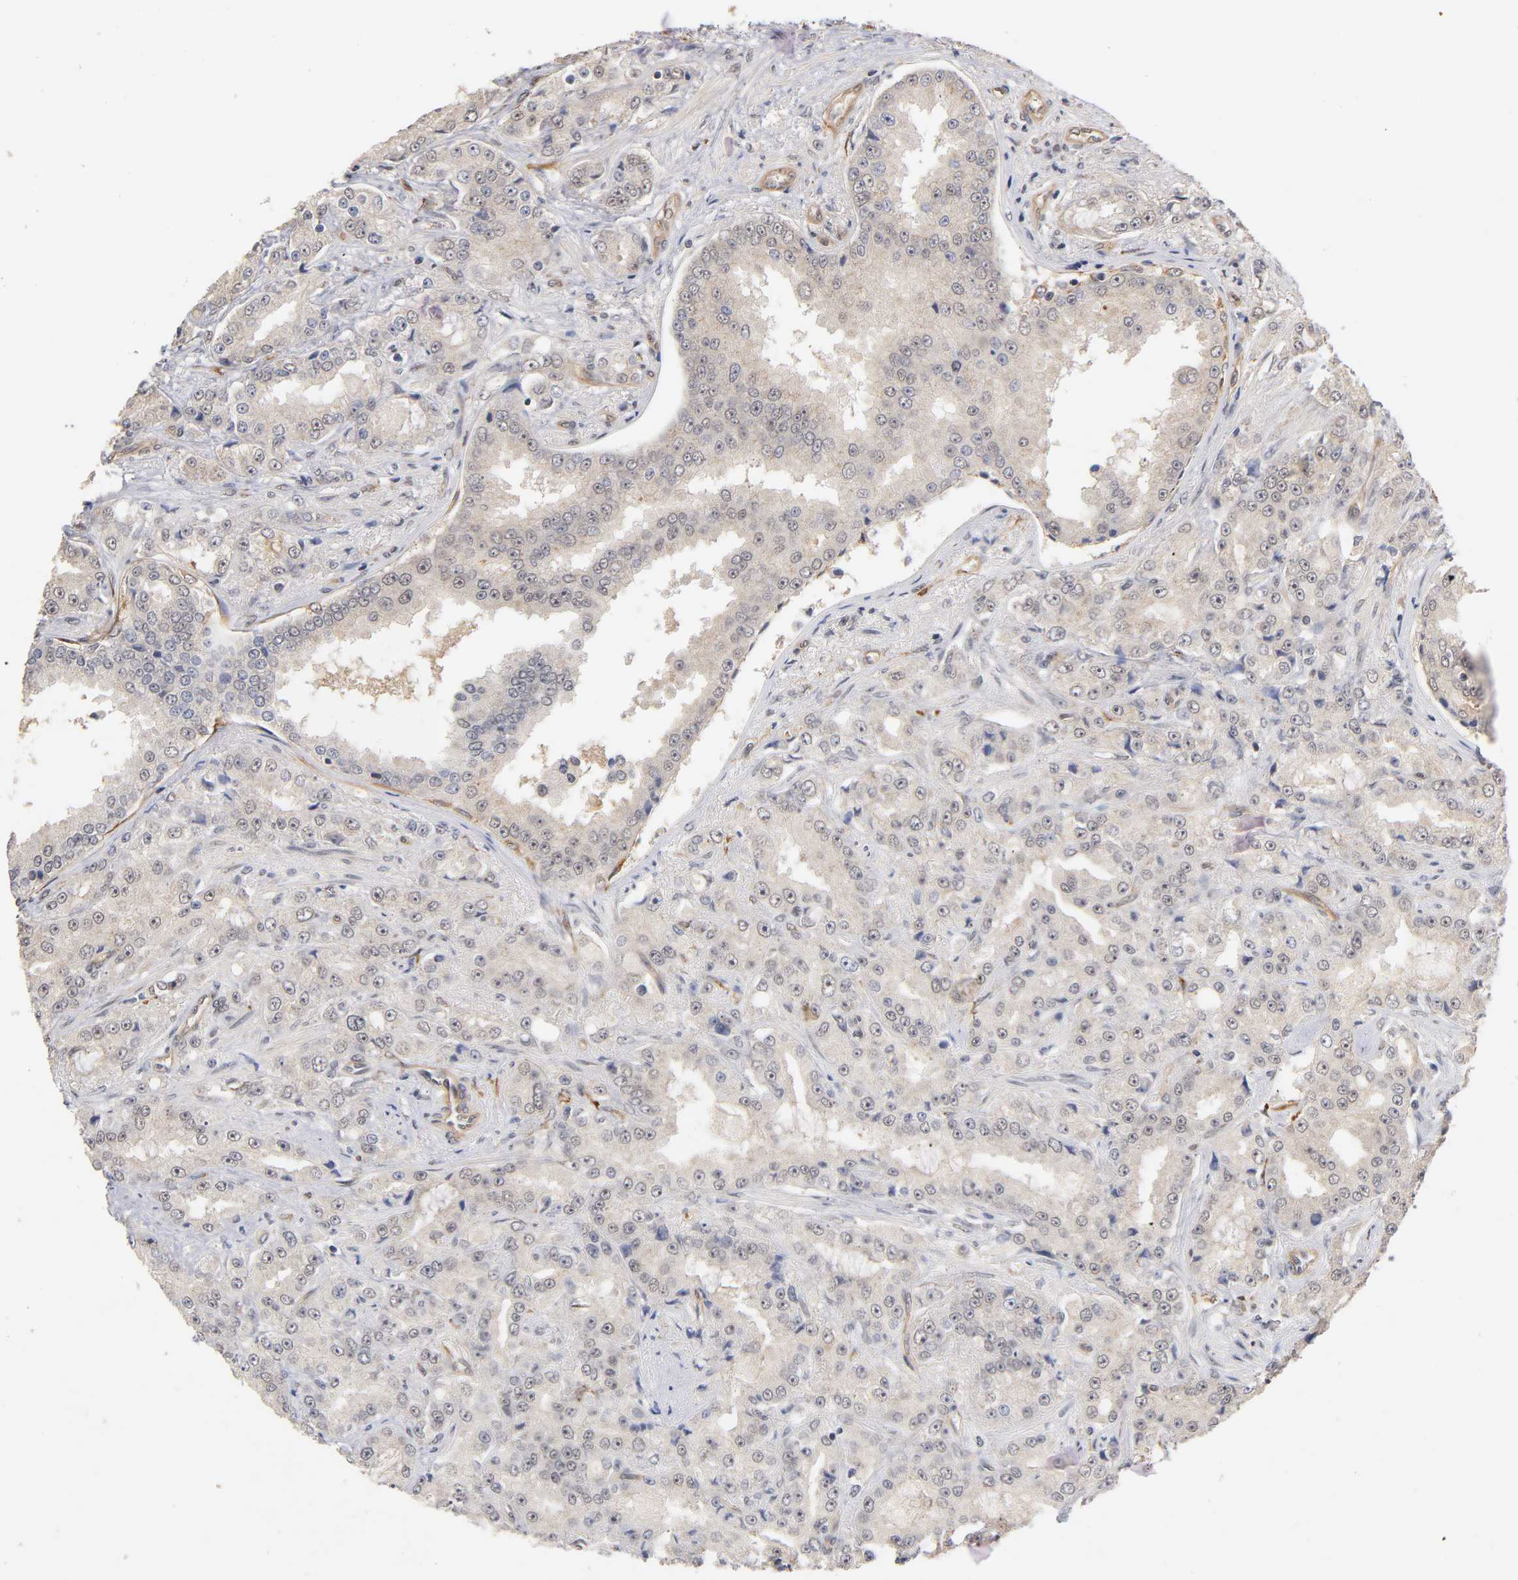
{"staining": {"intensity": "weak", "quantity": "<25%", "location": "cytoplasmic/membranous"}, "tissue": "prostate cancer", "cell_type": "Tumor cells", "image_type": "cancer", "snomed": [{"axis": "morphology", "description": "Adenocarcinoma, High grade"}, {"axis": "topography", "description": "Prostate"}], "caption": "IHC histopathology image of human high-grade adenocarcinoma (prostate) stained for a protein (brown), which displays no expression in tumor cells.", "gene": "LAMB1", "patient": {"sex": "male", "age": 73}}